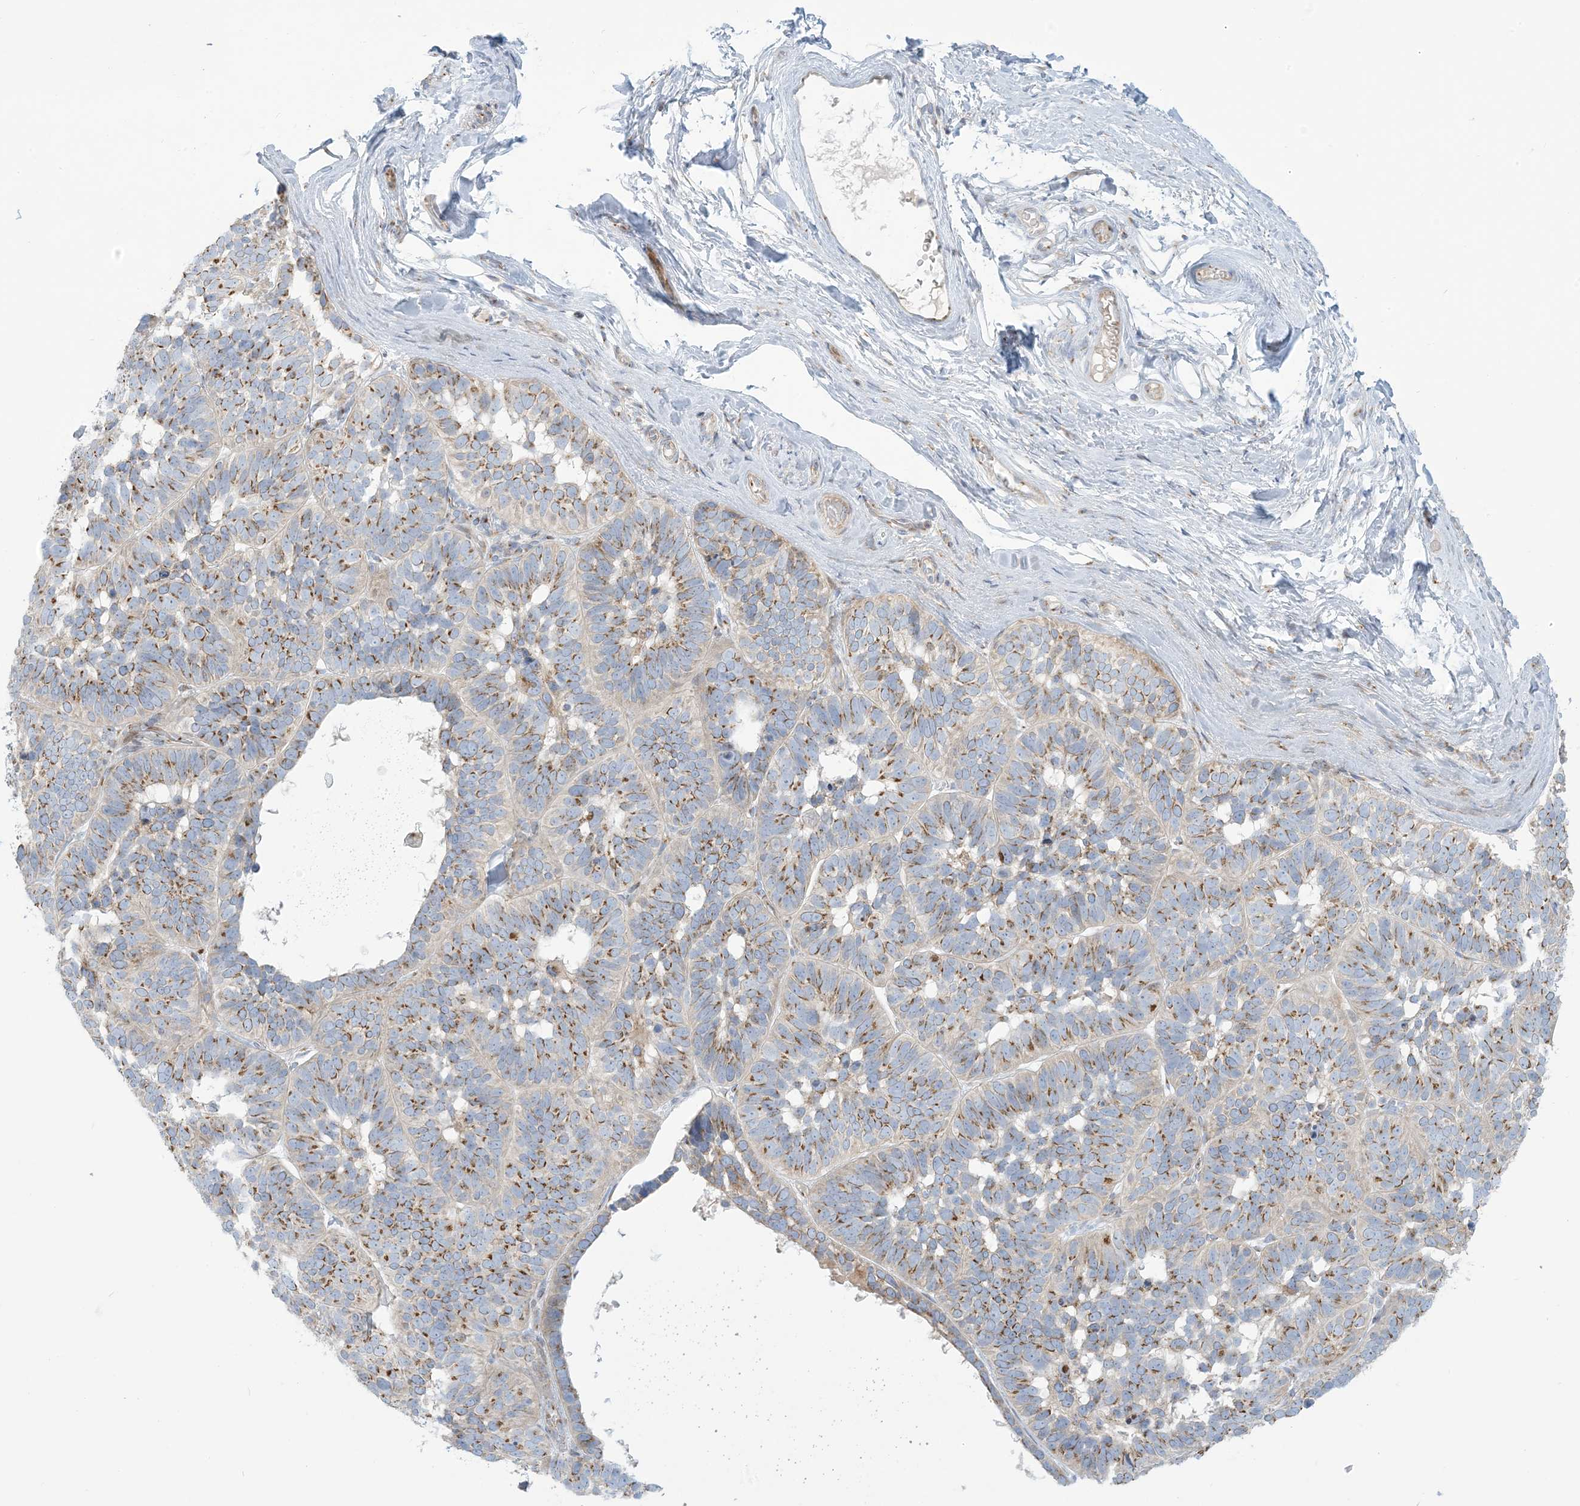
{"staining": {"intensity": "moderate", "quantity": ">75%", "location": "cytoplasmic/membranous"}, "tissue": "skin cancer", "cell_type": "Tumor cells", "image_type": "cancer", "snomed": [{"axis": "morphology", "description": "Basal cell carcinoma"}, {"axis": "topography", "description": "Skin"}], "caption": "The image reveals immunohistochemical staining of skin cancer. There is moderate cytoplasmic/membranous positivity is seen in about >75% of tumor cells.", "gene": "AFTPH", "patient": {"sex": "male", "age": 62}}